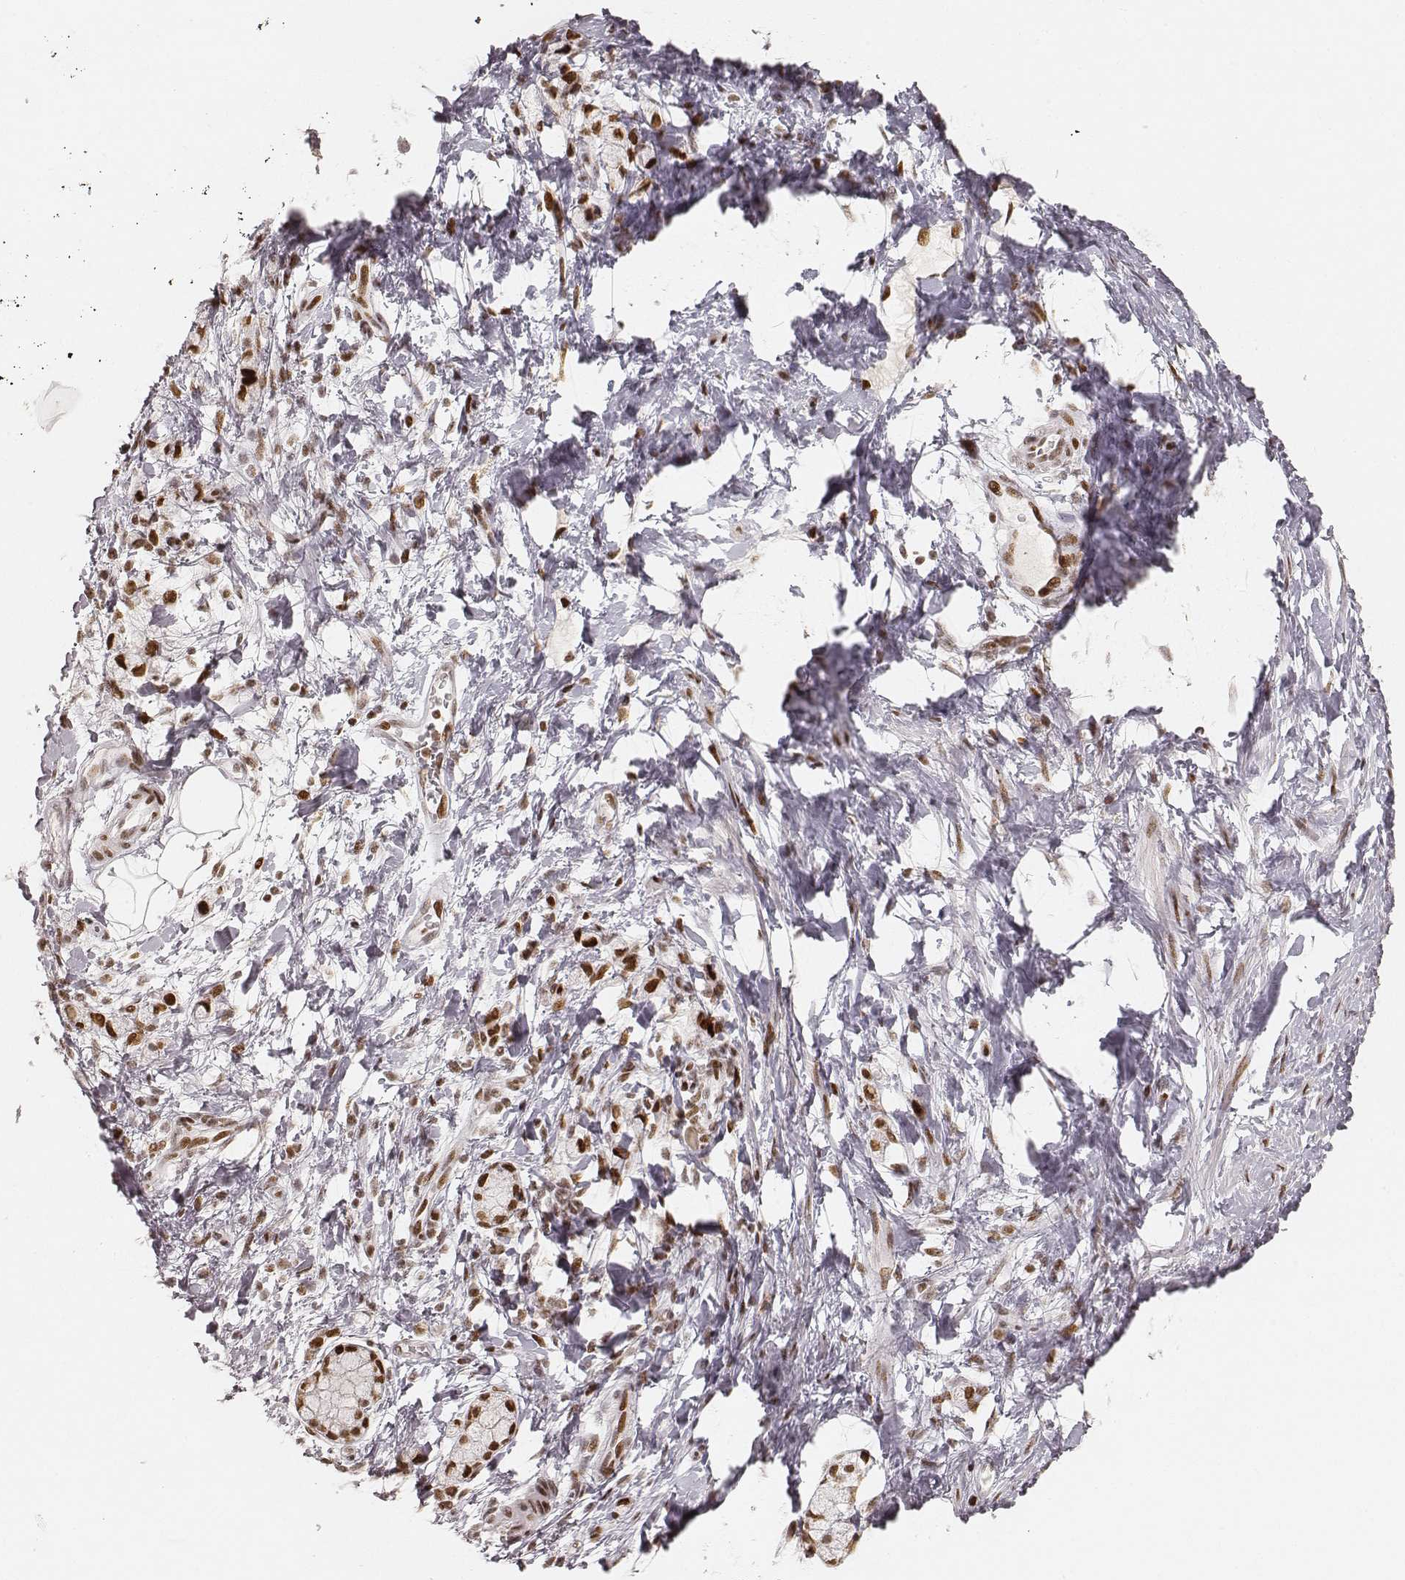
{"staining": {"intensity": "strong", "quantity": ">75%", "location": "nuclear"}, "tissue": "stomach cancer", "cell_type": "Tumor cells", "image_type": "cancer", "snomed": [{"axis": "morphology", "description": "Adenocarcinoma, NOS"}, {"axis": "topography", "description": "Stomach"}], "caption": "IHC (DAB) staining of human stomach adenocarcinoma exhibits strong nuclear protein expression in approximately >75% of tumor cells. (brown staining indicates protein expression, while blue staining denotes nuclei).", "gene": "HNRNPC", "patient": {"sex": "male", "age": 58}}